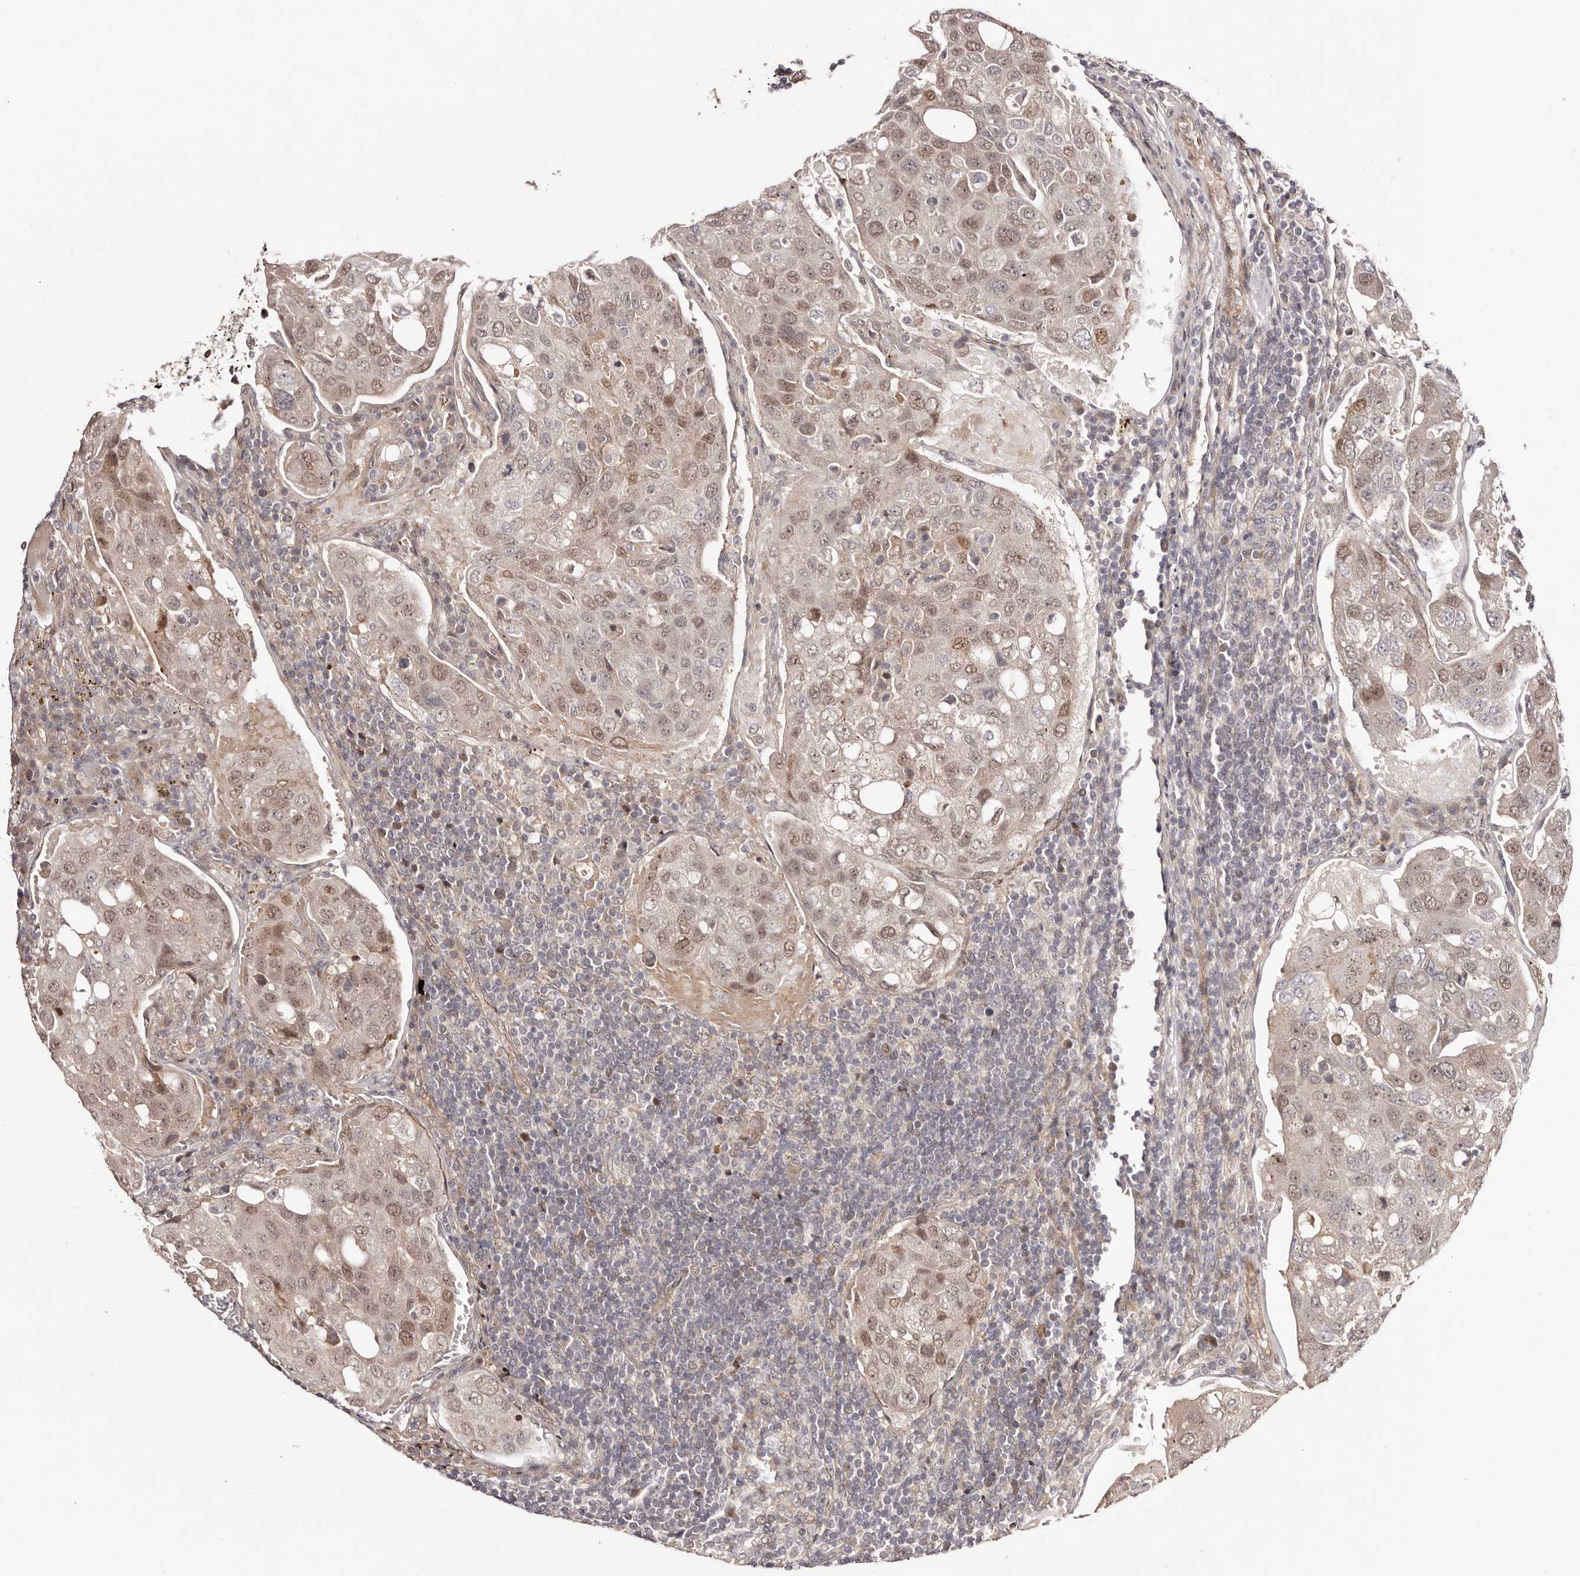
{"staining": {"intensity": "moderate", "quantity": "25%-75%", "location": "nuclear"}, "tissue": "urothelial cancer", "cell_type": "Tumor cells", "image_type": "cancer", "snomed": [{"axis": "morphology", "description": "Urothelial carcinoma, High grade"}, {"axis": "topography", "description": "Lymph node"}, {"axis": "topography", "description": "Urinary bladder"}], "caption": "A photomicrograph of human high-grade urothelial carcinoma stained for a protein demonstrates moderate nuclear brown staining in tumor cells. Nuclei are stained in blue.", "gene": "EGR3", "patient": {"sex": "male", "age": 51}}